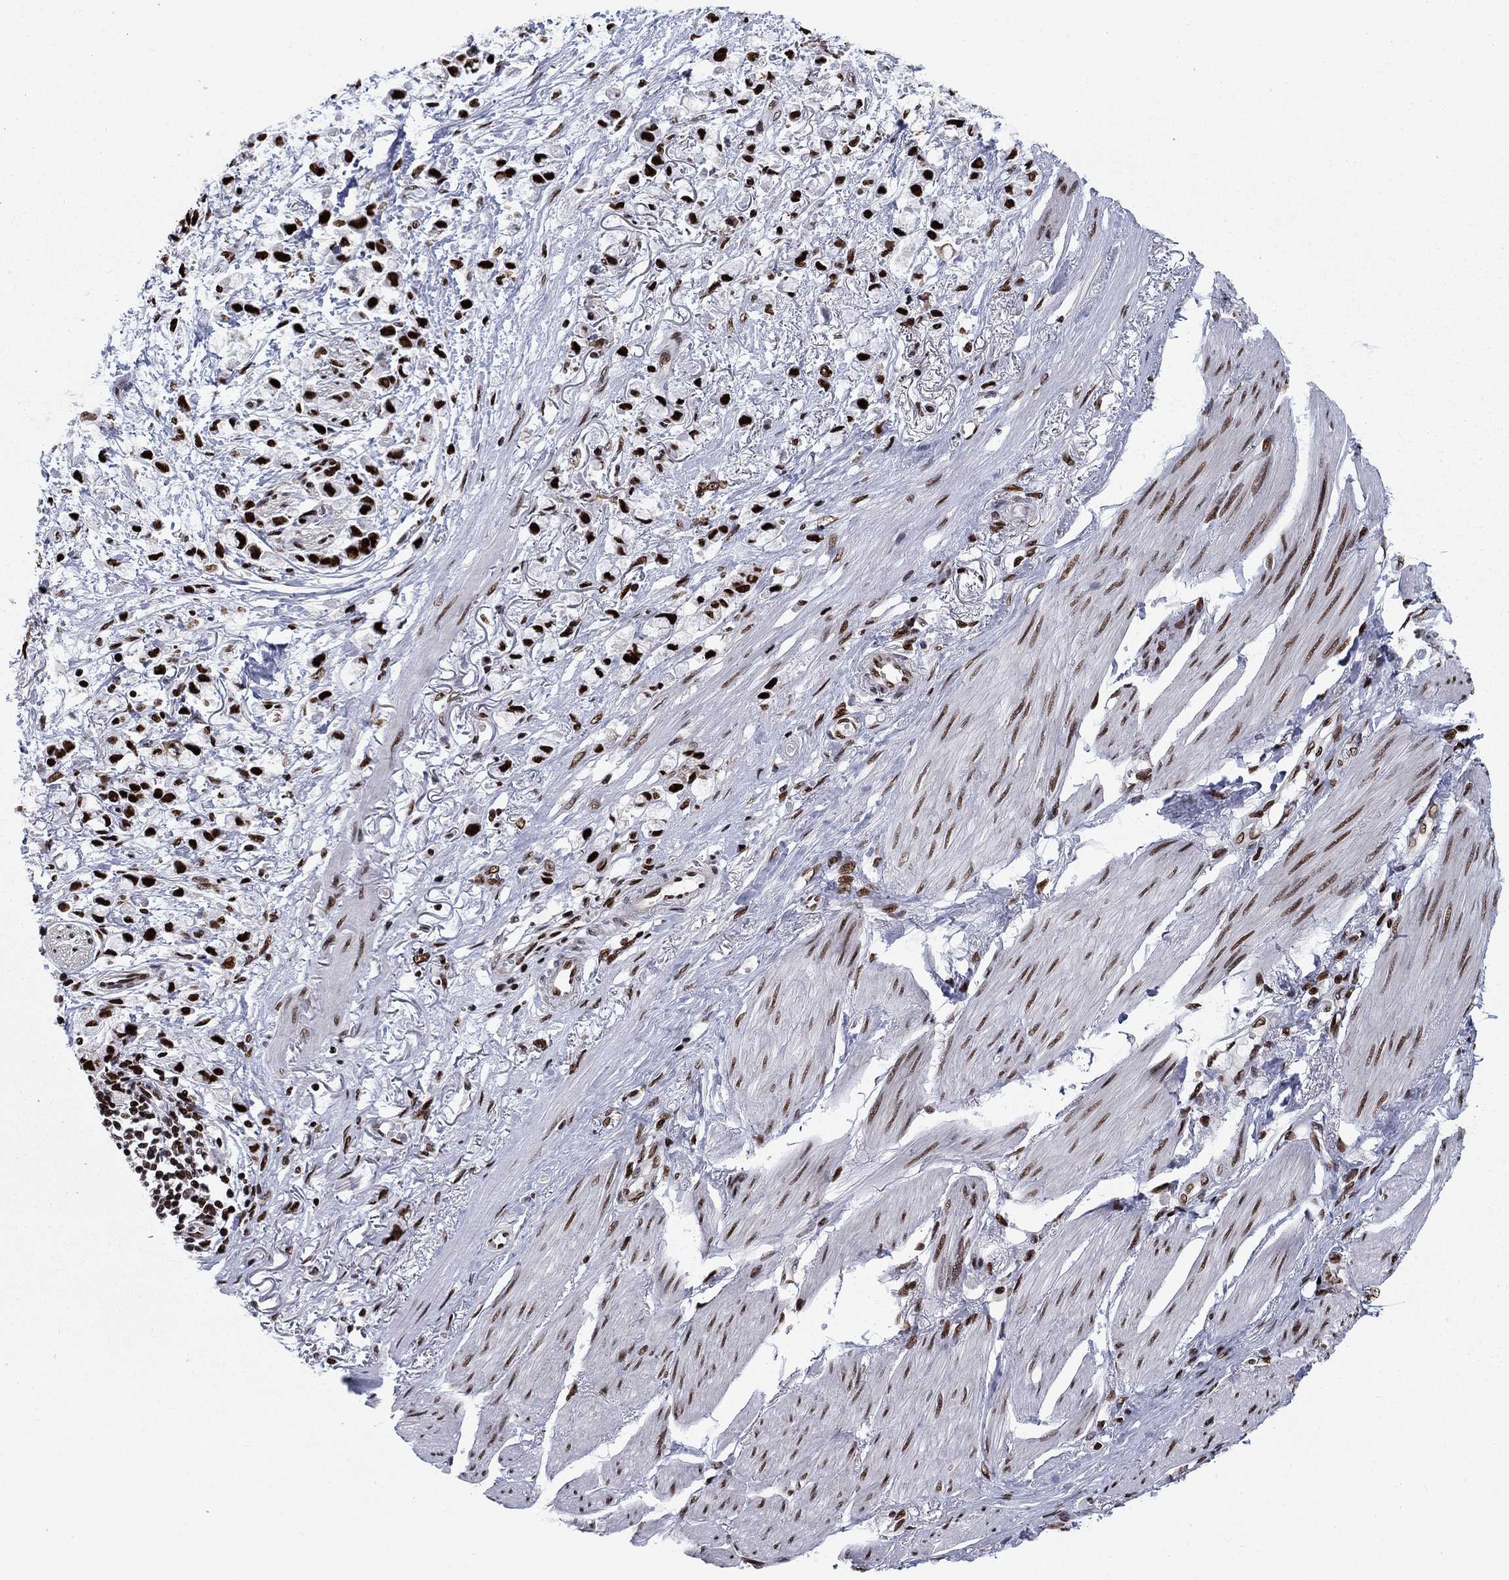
{"staining": {"intensity": "strong", "quantity": ">75%", "location": "nuclear"}, "tissue": "stomach cancer", "cell_type": "Tumor cells", "image_type": "cancer", "snomed": [{"axis": "morphology", "description": "Adenocarcinoma, NOS"}, {"axis": "topography", "description": "Stomach"}], "caption": "Stomach cancer (adenocarcinoma) stained with a protein marker demonstrates strong staining in tumor cells.", "gene": "RPRD1B", "patient": {"sex": "female", "age": 81}}